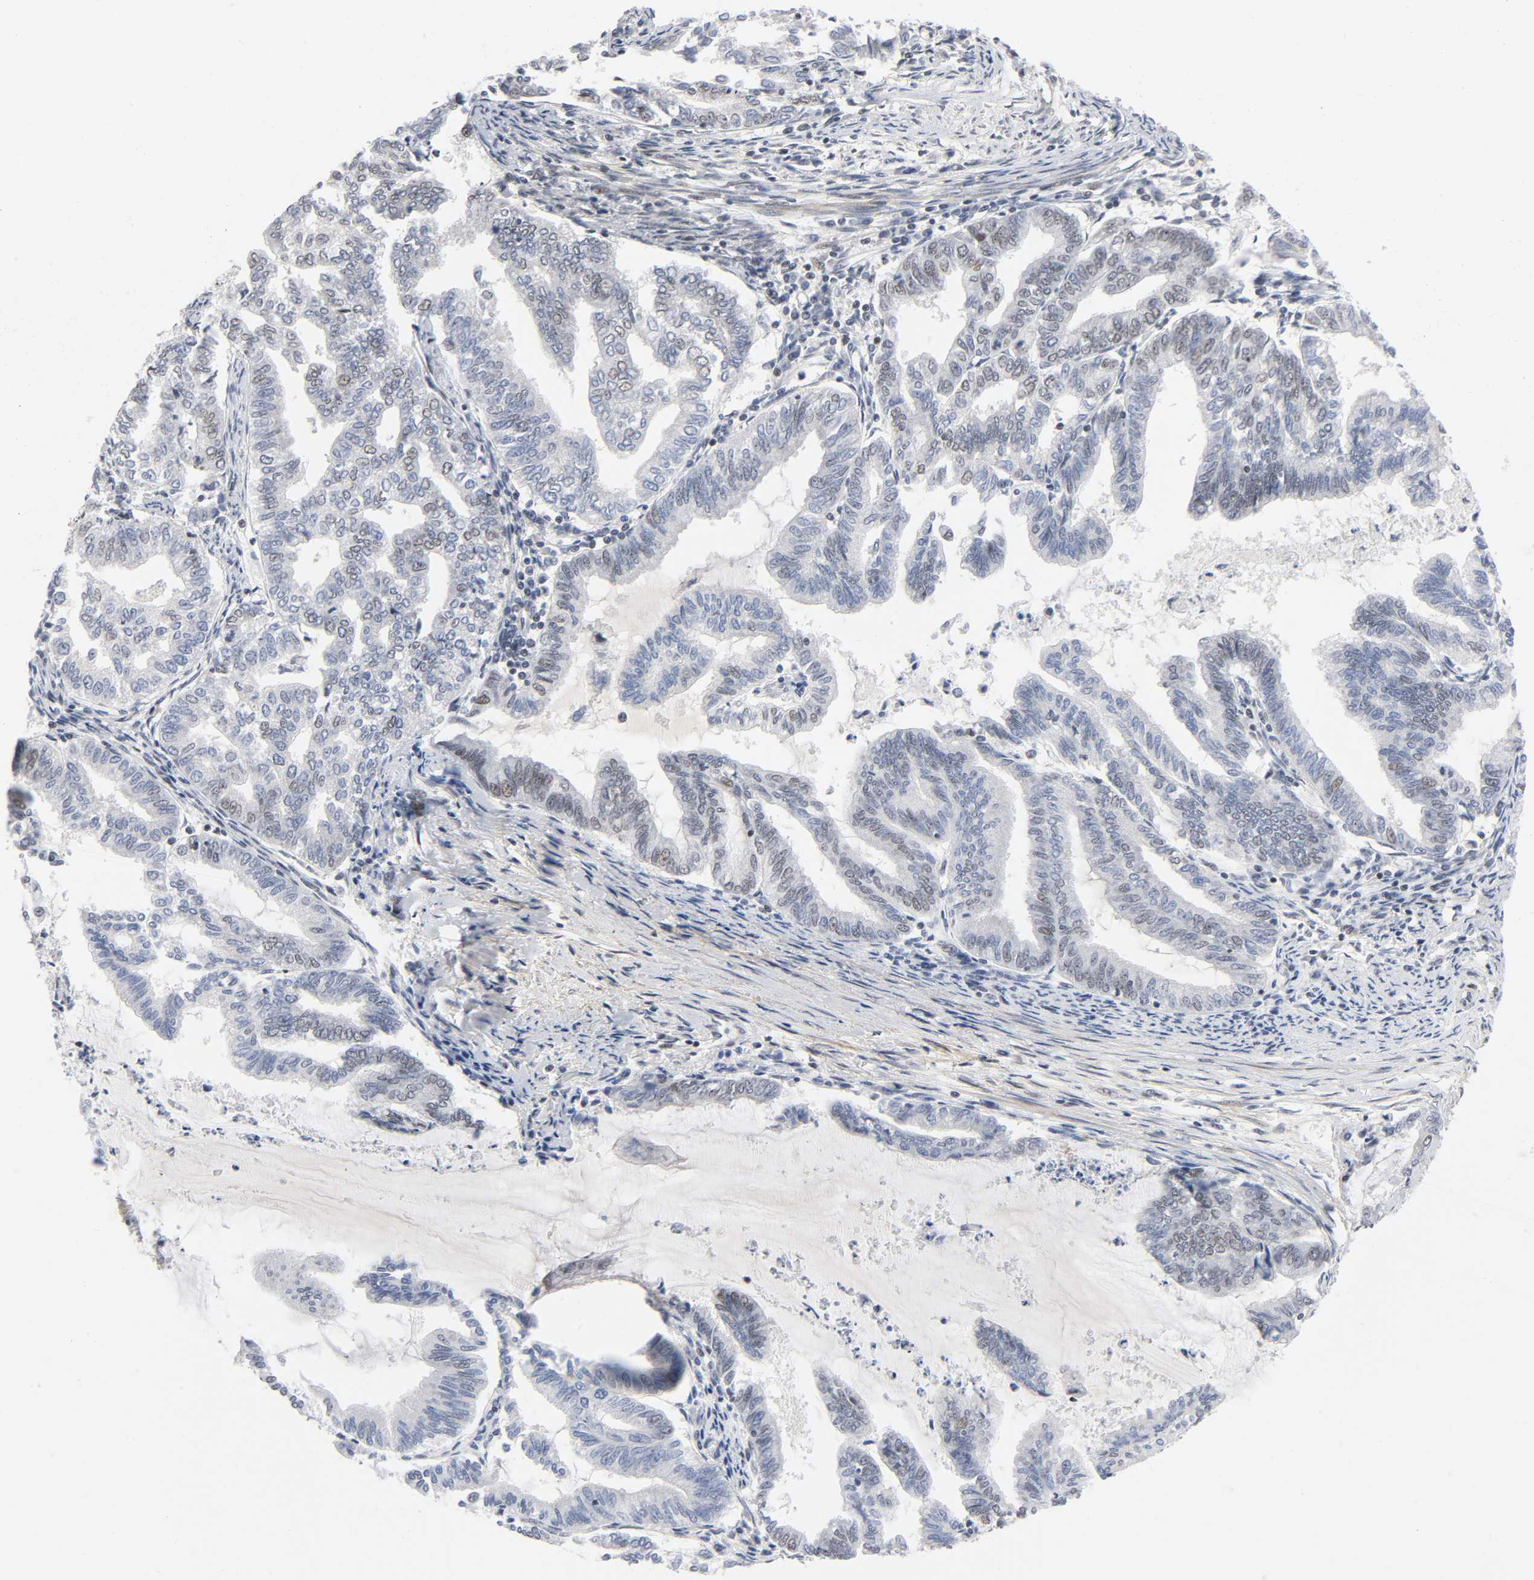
{"staining": {"intensity": "weak", "quantity": "25%-75%", "location": "nuclear"}, "tissue": "endometrial cancer", "cell_type": "Tumor cells", "image_type": "cancer", "snomed": [{"axis": "morphology", "description": "Adenocarcinoma, NOS"}, {"axis": "topography", "description": "Endometrium"}], "caption": "A photomicrograph of endometrial cancer stained for a protein displays weak nuclear brown staining in tumor cells. The staining was performed using DAB, with brown indicating positive protein expression. Nuclei are stained blue with hematoxylin.", "gene": "DIDO1", "patient": {"sex": "female", "age": 79}}